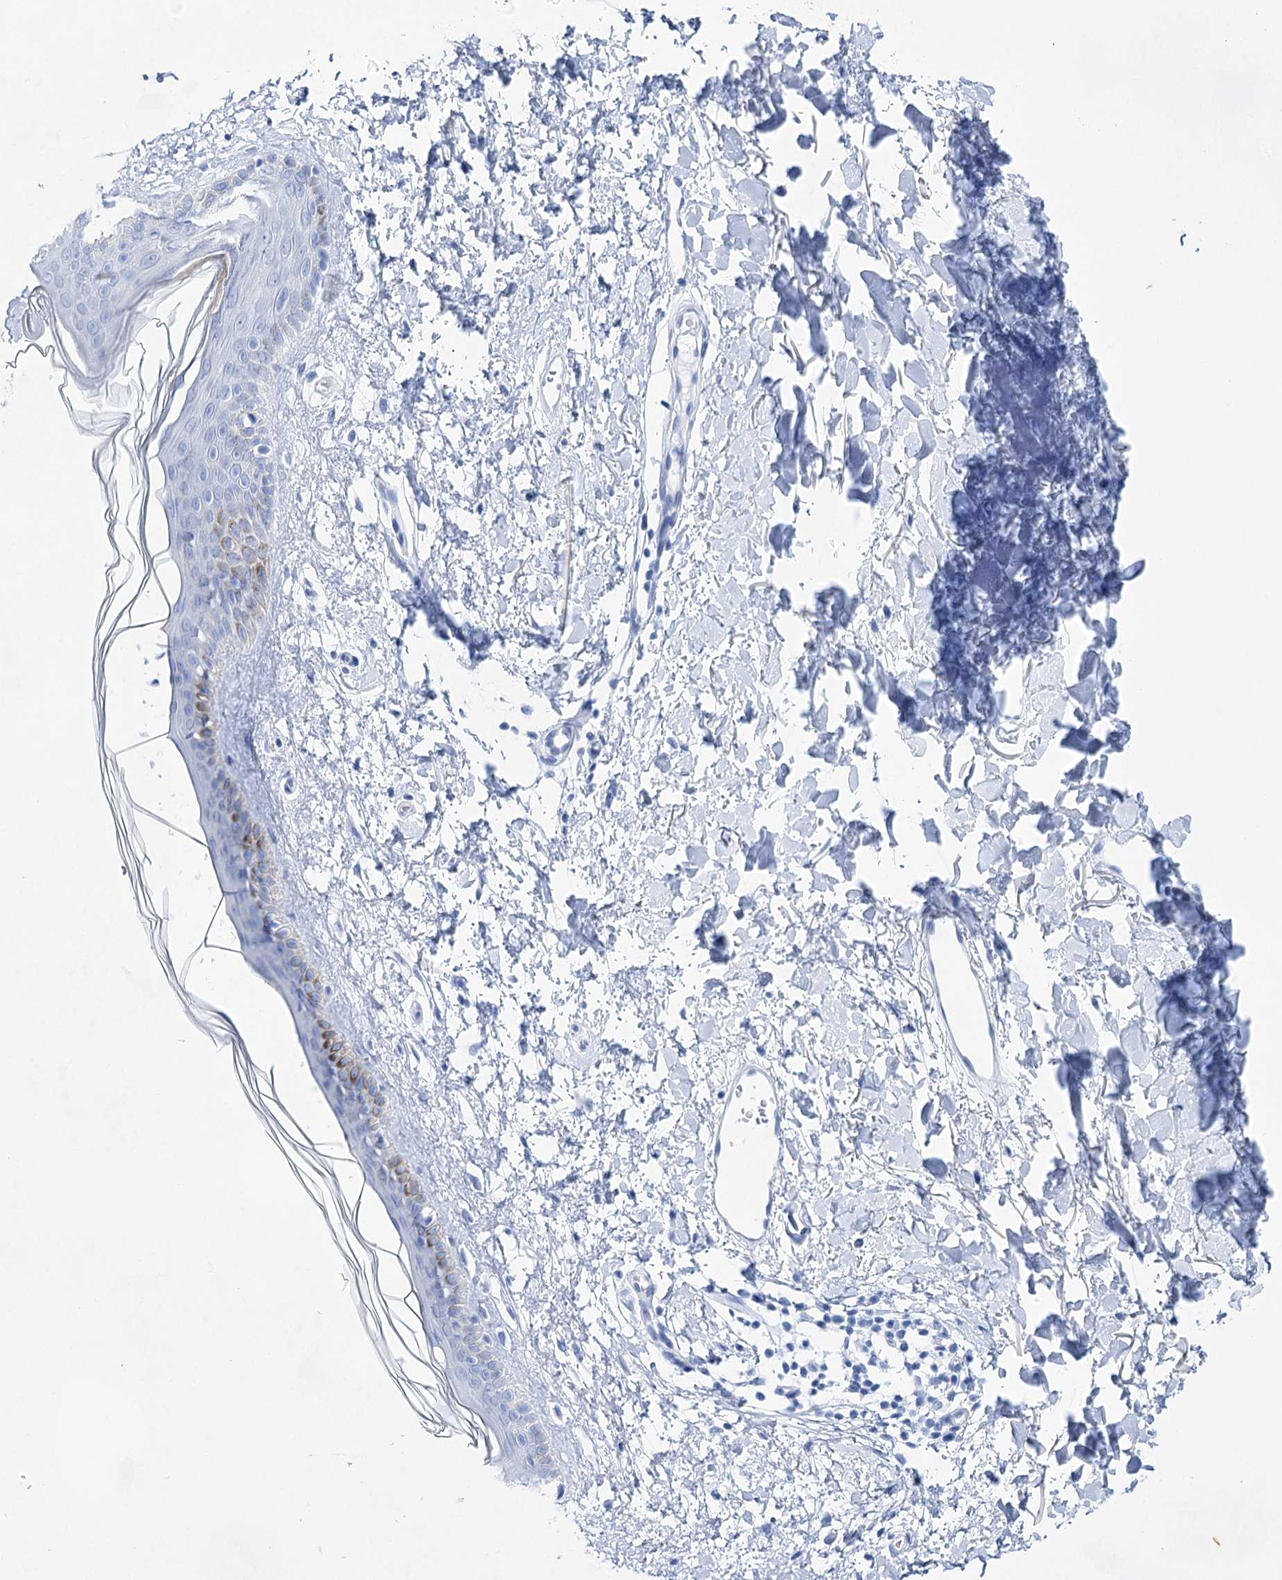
{"staining": {"intensity": "negative", "quantity": "none", "location": "none"}, "tissue": "skin", "cell_type": "Fibroblasts", "image_type": "normal", "snomed": [{"axis": "morphology", "description": "Normal tissue, NOS"}, {"axis": "topography", "description": "Skin"}], "caption": "High power microscopy image of an immunohistochemistry (IHC) image of unremarkable skin, revealing no significant staining in fibroblasts. (DAB (3,3'-diaminobenzidine) immunohistochemistry visualized using brightfield microscopy, high magnification).", "gene": "LALBA", "patient": {"sex": "female", "age": 58}}